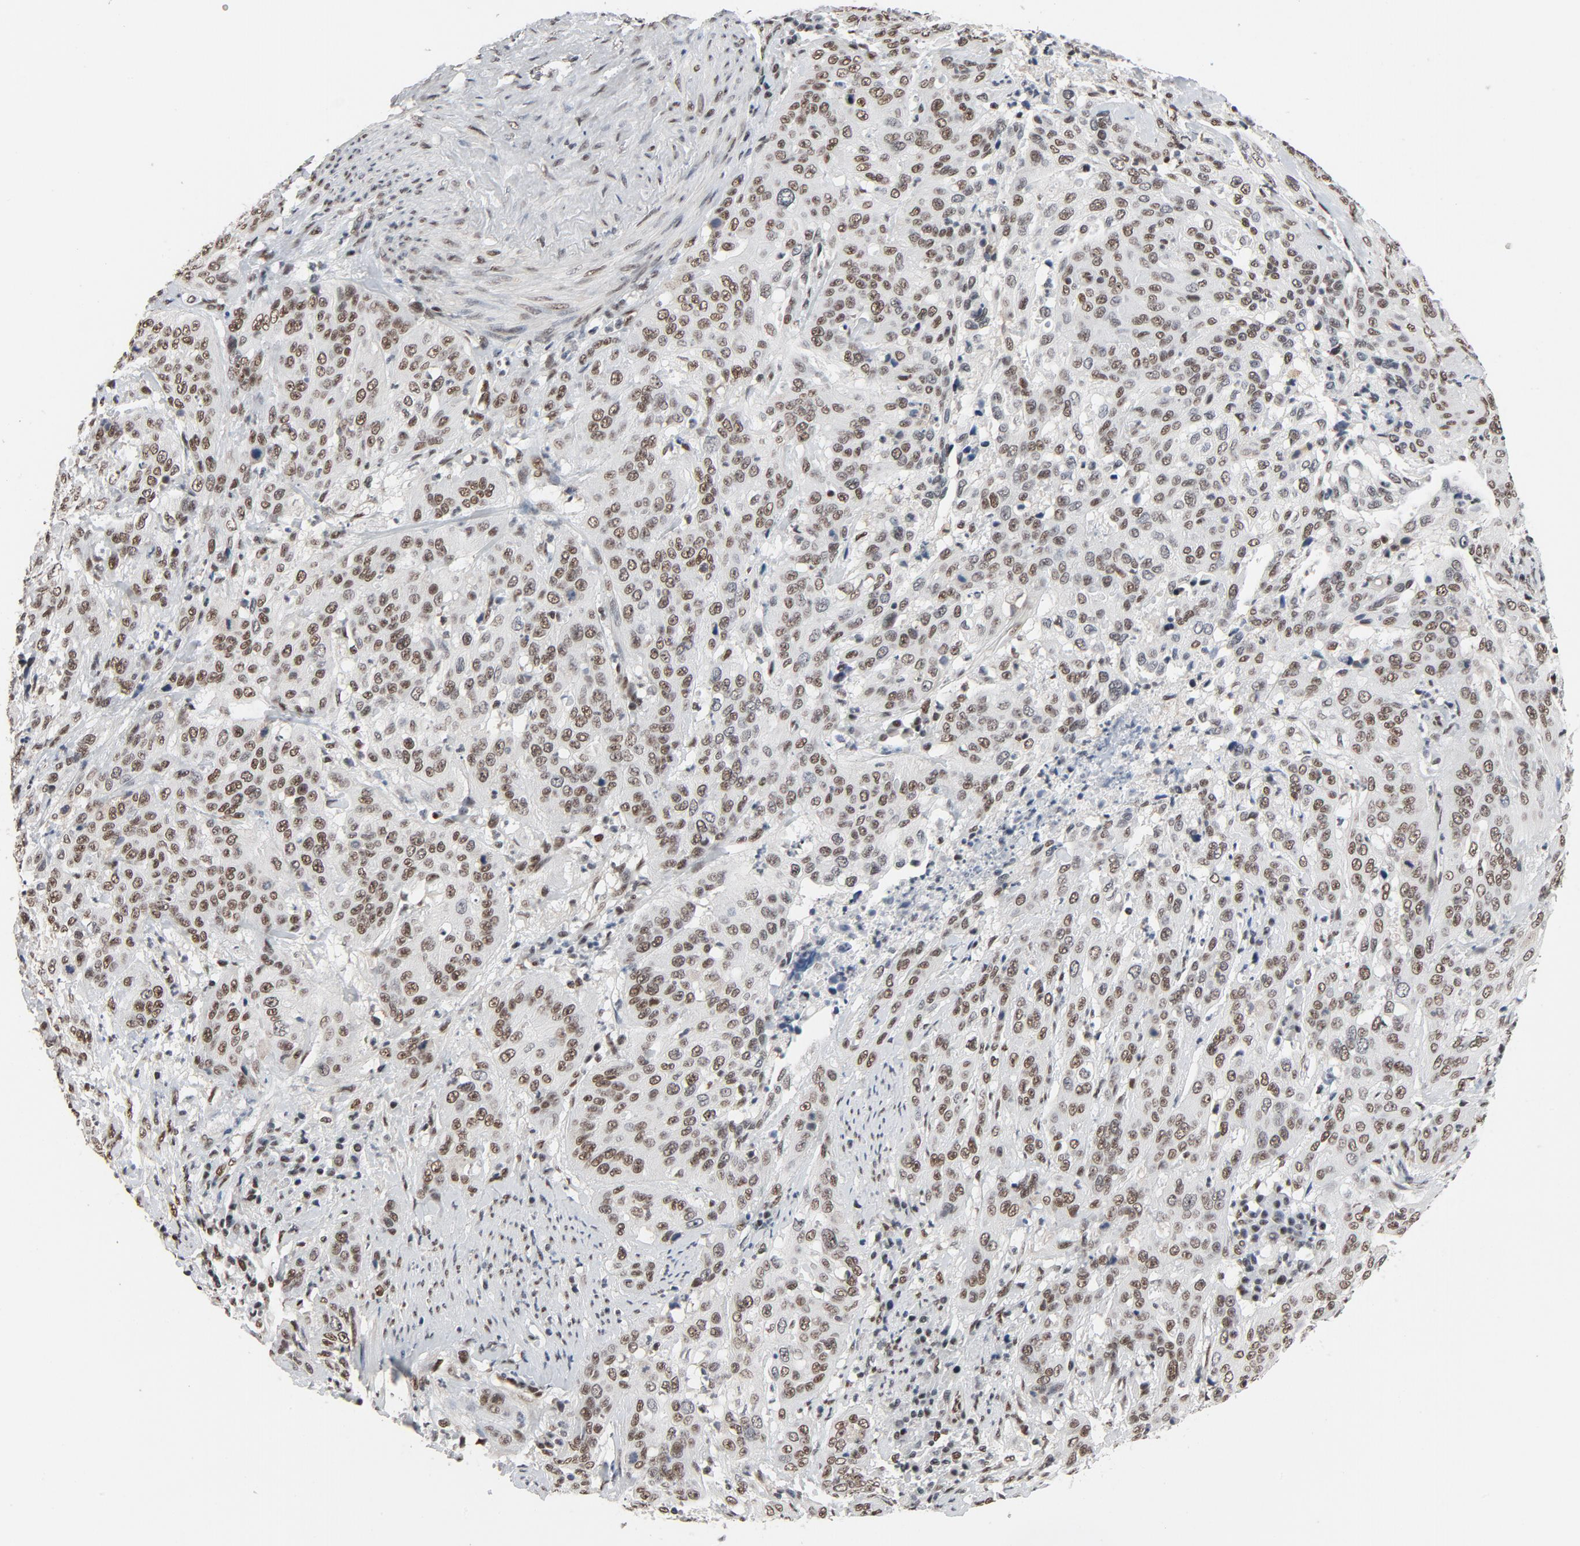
{"staining": {"intensity": "moderate", "quantity": ">75%", "location": "nuclear"}, "tissue": "cervical cancer", "cell_type": "Tumor cells", "image_type": "cancer", "snomed": [{"axis": "morphology", "description": "Squamous cell carcinoma, NOS"}, {"axis": "topography", "description": "Cervix"}], "caption": "Cervical cancer (squamous cell carcinoma) stained for a protein (brown) exhibits moderate nuclear positive staining in approximately >75% of tumor cells.", "gene": "MRE11", "patient": {"sex": "female", "age": 41}}